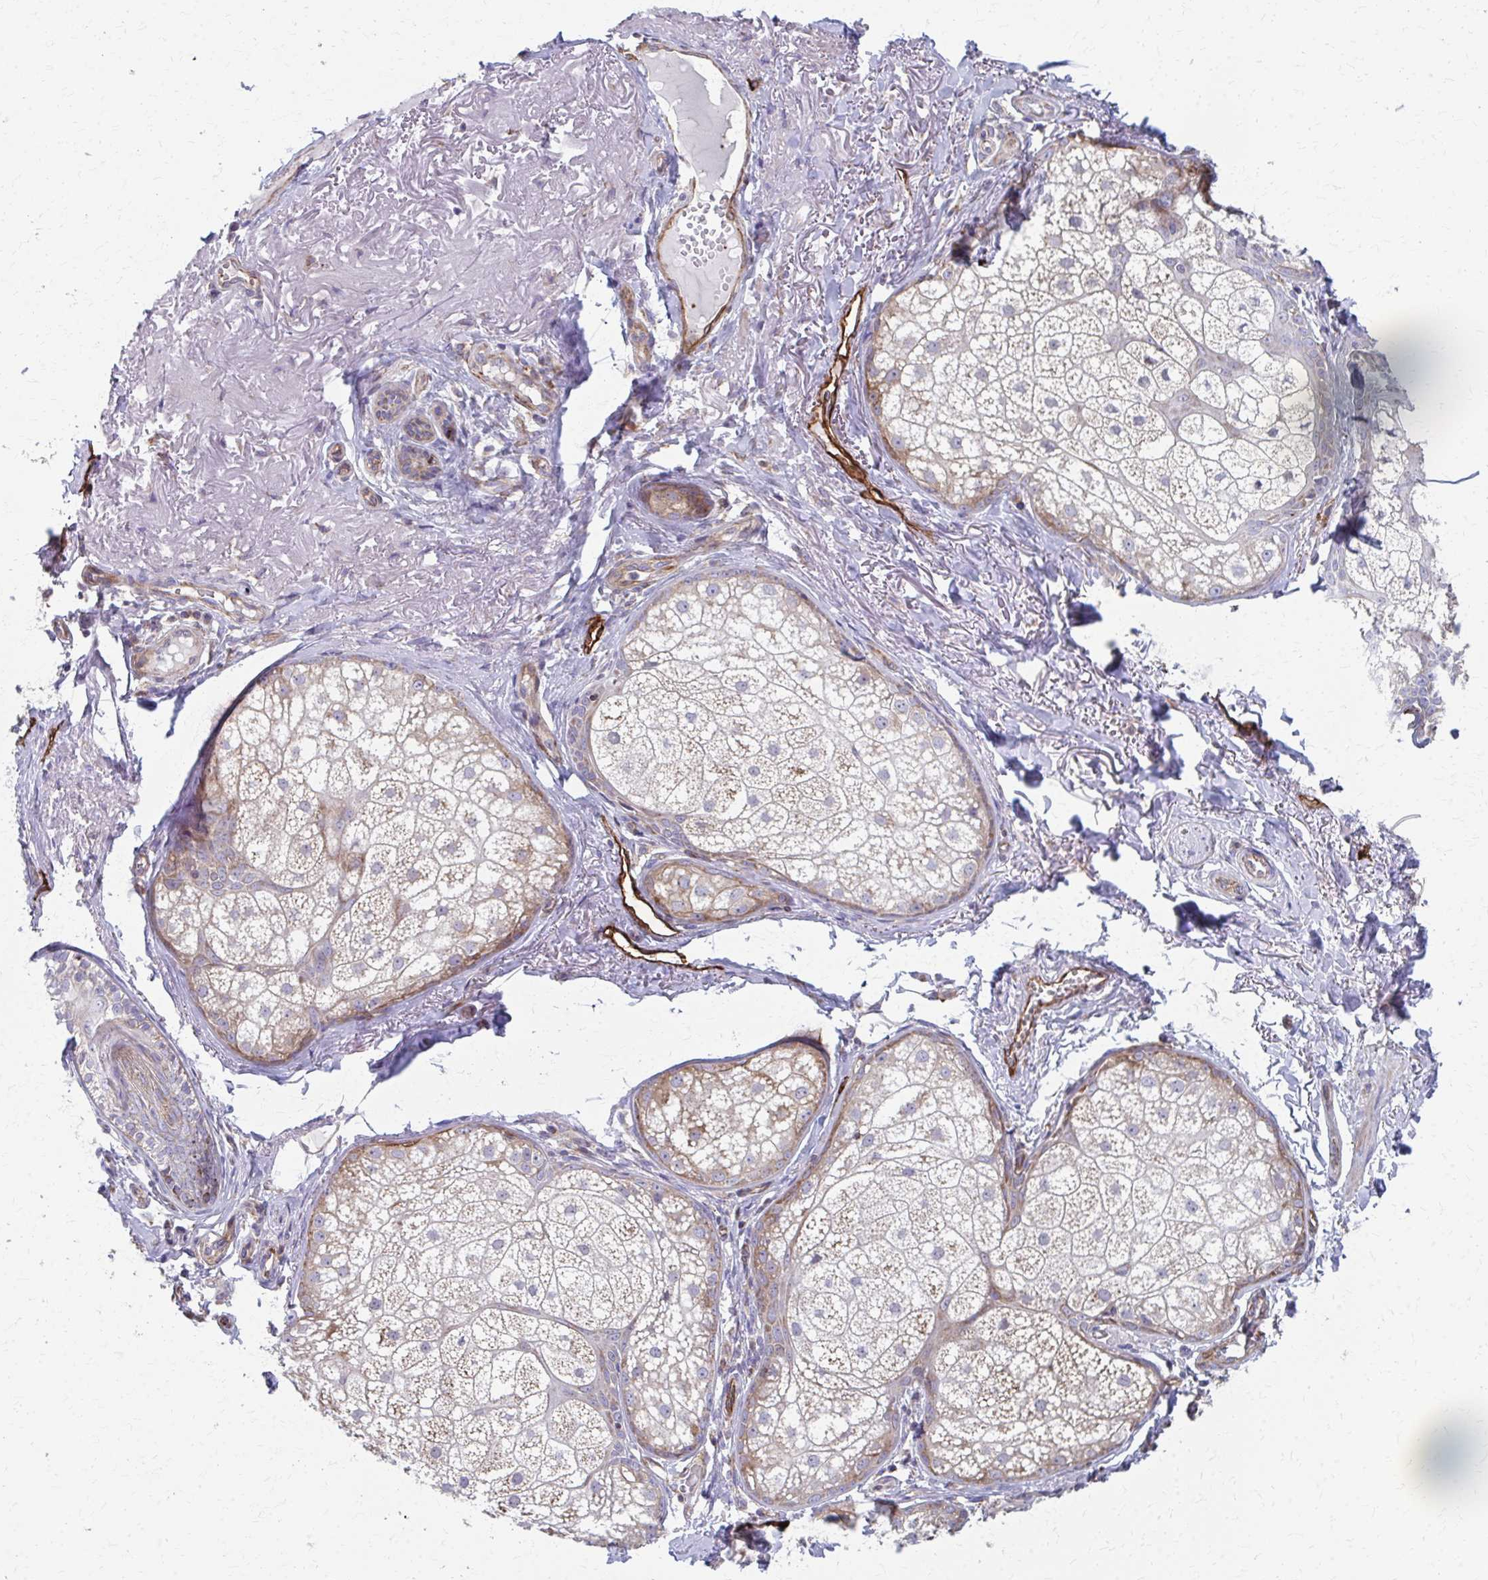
{"staining": {"intensity": "moderate", "quantity": "25%-75%", "location": "cytoplasmic/membranous"}, "tissue": "skin cancer", "cell_type": "Tumor cells", "image_type": "cancer", "snomed": [{"axis": "morphology", "description": "Basal cell carcinoma"}, {"axis": "topography", "description": "Skin"}], "caption": "A high-resolution micrograph shows IHC staining of skin basal cell carcinoma, which demonstrates moderate cytoplasmic/membranous expression in approximately 25%-75% of tumor cells.", "gene": "FAHD1", "patient": {"sex": "male", "age": 75}}